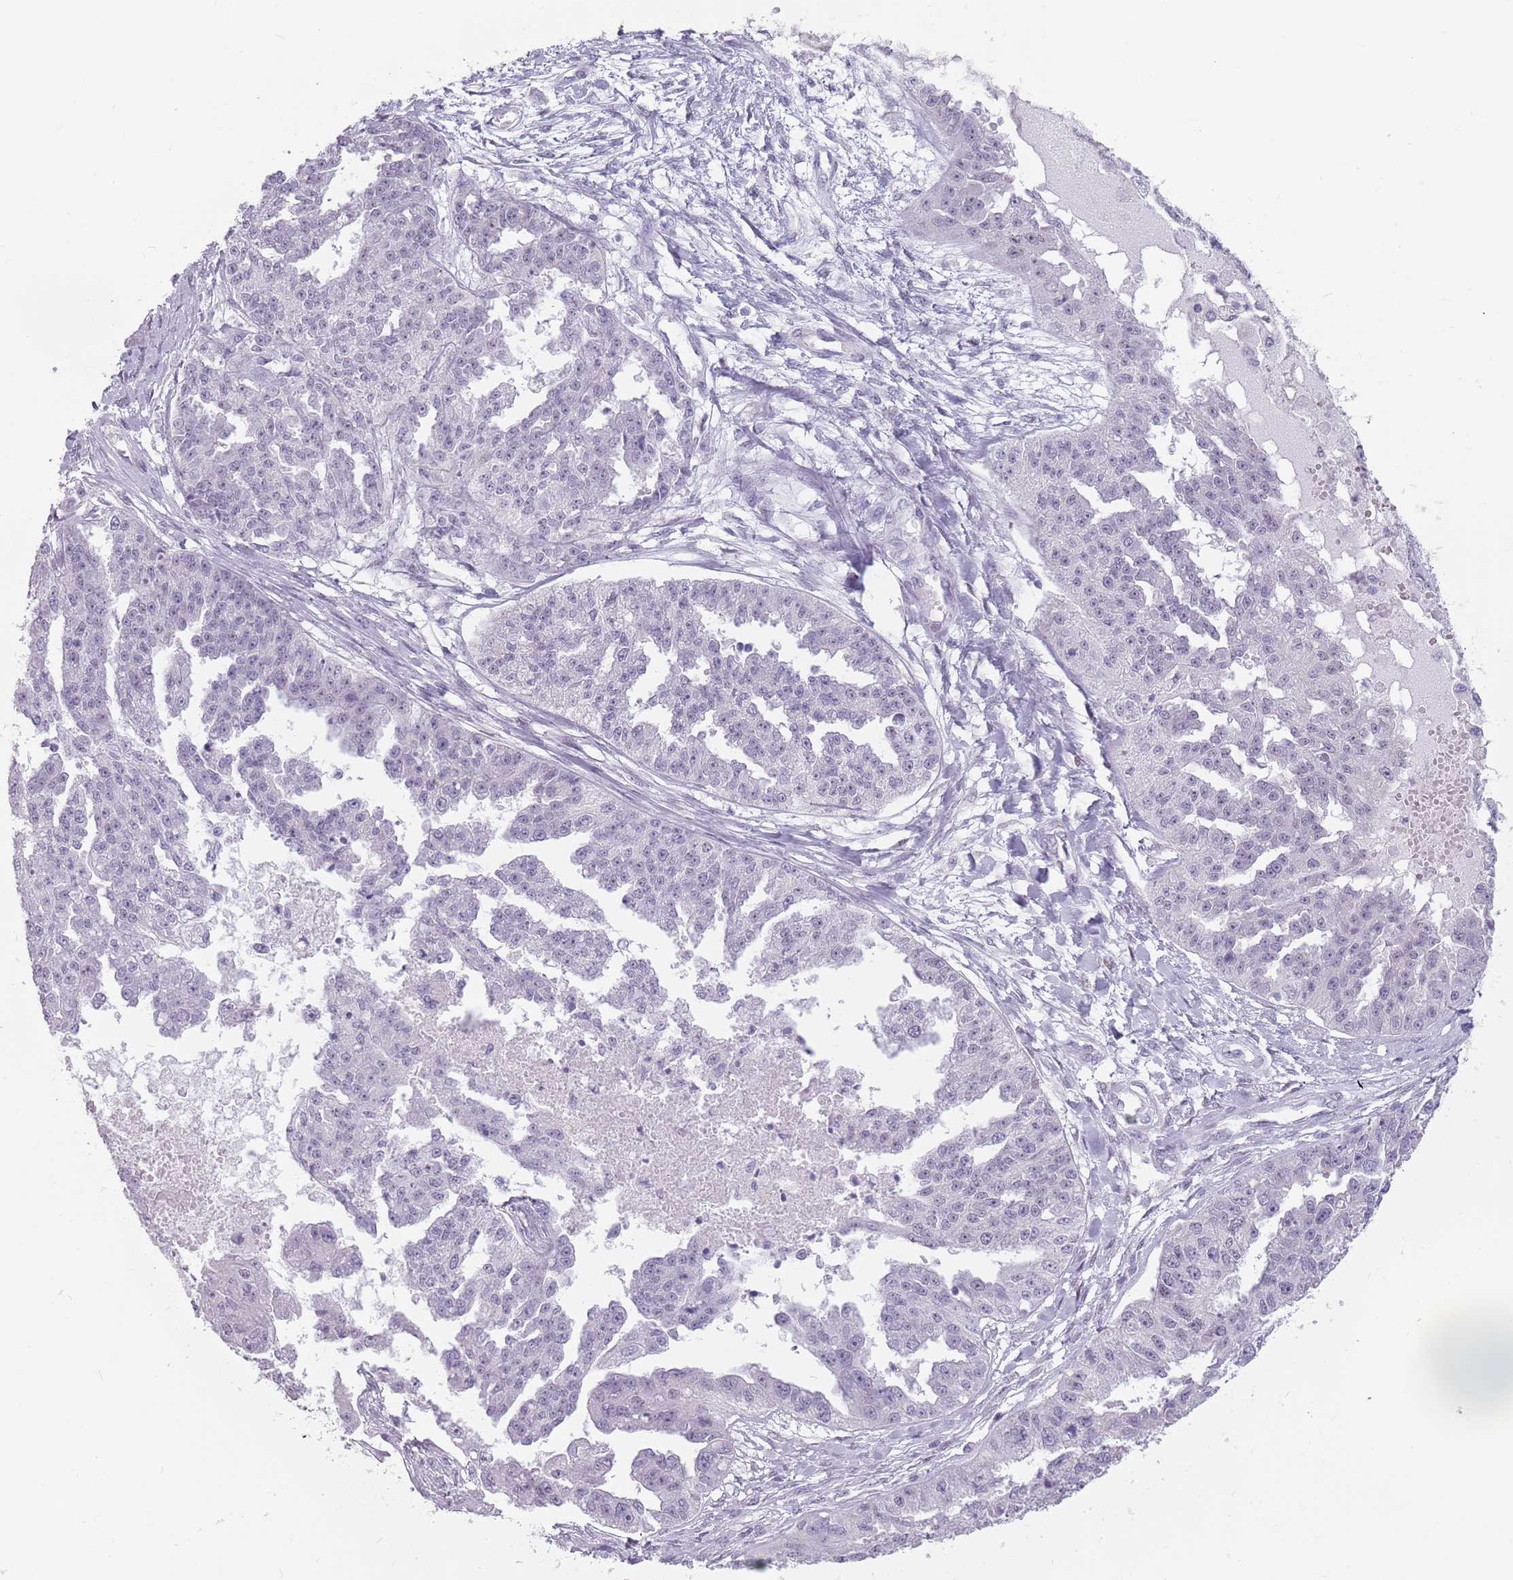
{"staining": {"intensity": "negative", "quantity": "none", "location": "none"}, "tissue": "ovarian cancer", "cell_type": "Tumor cells", "image_type": "cancer", "snomed": [{"axis": "morphology", "description": "Cystadenocarcinoma, serous, NOS"}, {"axis": "topography", "description": "Ovary"}], "caption": "DAB immunohistochemical staining of ovarian serous cystadenocarcinoma shows no significant positivity in tumor cells. (Brightfield microscopy of DAB immunohistochemistry at high magnification).", "gene": "PTCHD1", "patient": {"sex": "female", "age": 58}}